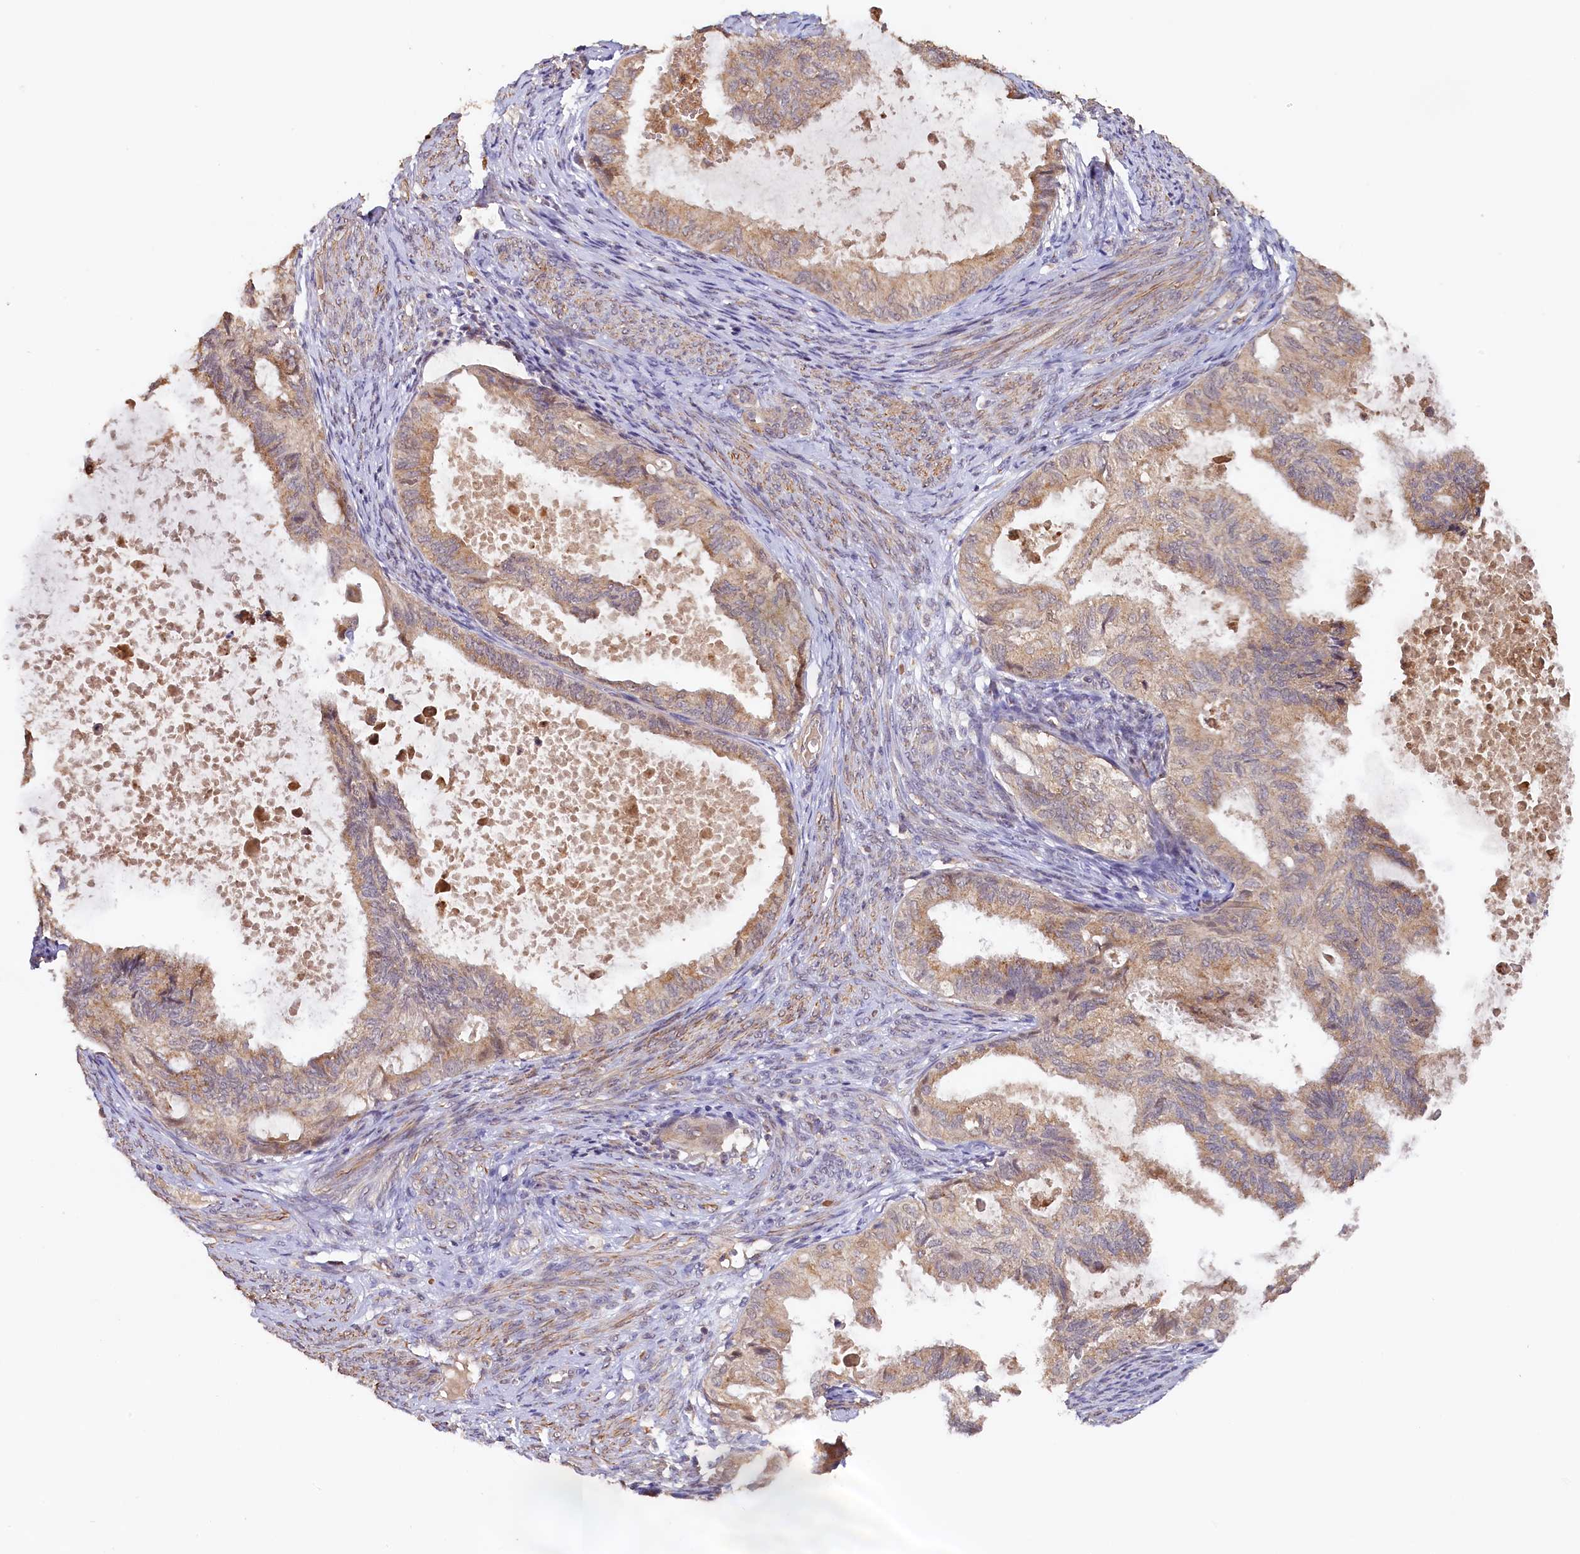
{"staining": {"intensity": "moderate", "quantity": ">75%", "location": "cytoplasmic/membranous"}, "tissue": "cervical cancer", "cell_type": "Tumor cells", "image_type": "cancer", "snomed": [{"axis": "morphology", "description": "Normal tissue, NOS"}, {"axis": "morphology", "description": "Adenocarcinoma, NOS"}, {"axis": "topography", "description": "Cervix"}, {"axis": "topography", "description": "Endometrium"}], "caption": "High-magnification brightfield microscopy of adenocarcinoma (cervical) stained with DAB (3,3'-diaminobenzidine) (brown) and counterstained with hematoxylin (blue). tumor cells exhibit moderate cytoplasmic/membranous staining is present in approximately>75% of cells. (Brightfield microscopy of DAB IHC at high magnification).", "gene": "TANGO6", "patient": {"sex": "female", "age": 86}}